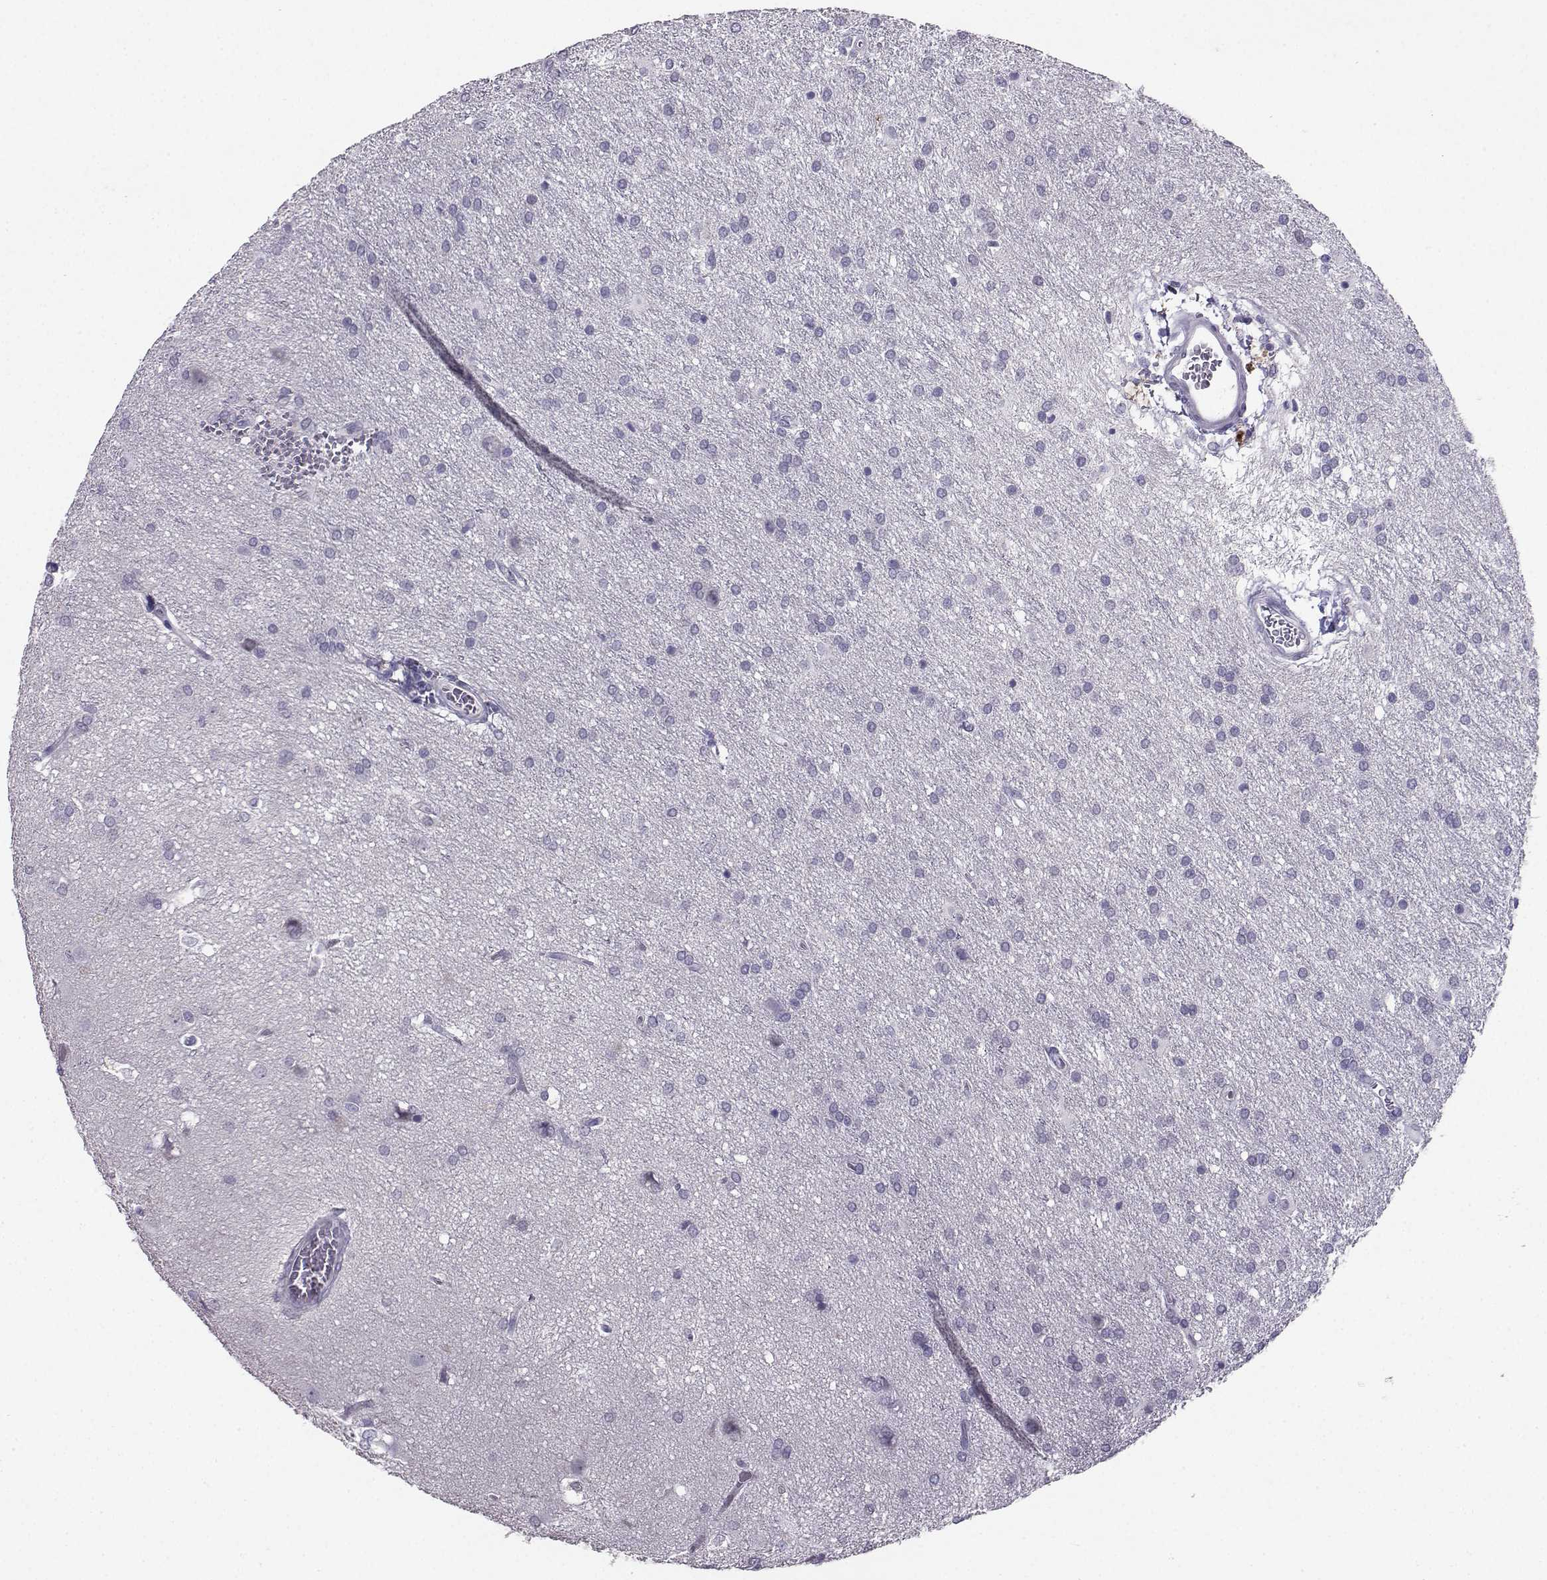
{"staining": {"intensity": "negative", "quantity": "none", "location": "none"}, "tissue": "glioma", "cell_type": "Tumor cells", "image_type": "cancer", "snomed": [{"axis": "morphology", "description": "Glioma, malignant, Low grade"}, {"axis": "topography", "description": "Brain"}], "caption": "High magnification brightfield microscopy of glioma stained with DAB (brown) and counterstained with hematoxylin (blue): tumor cells show no significant positivity.", "gene": "CARTPT", "patient": {"sex": "female", "age": 32}}